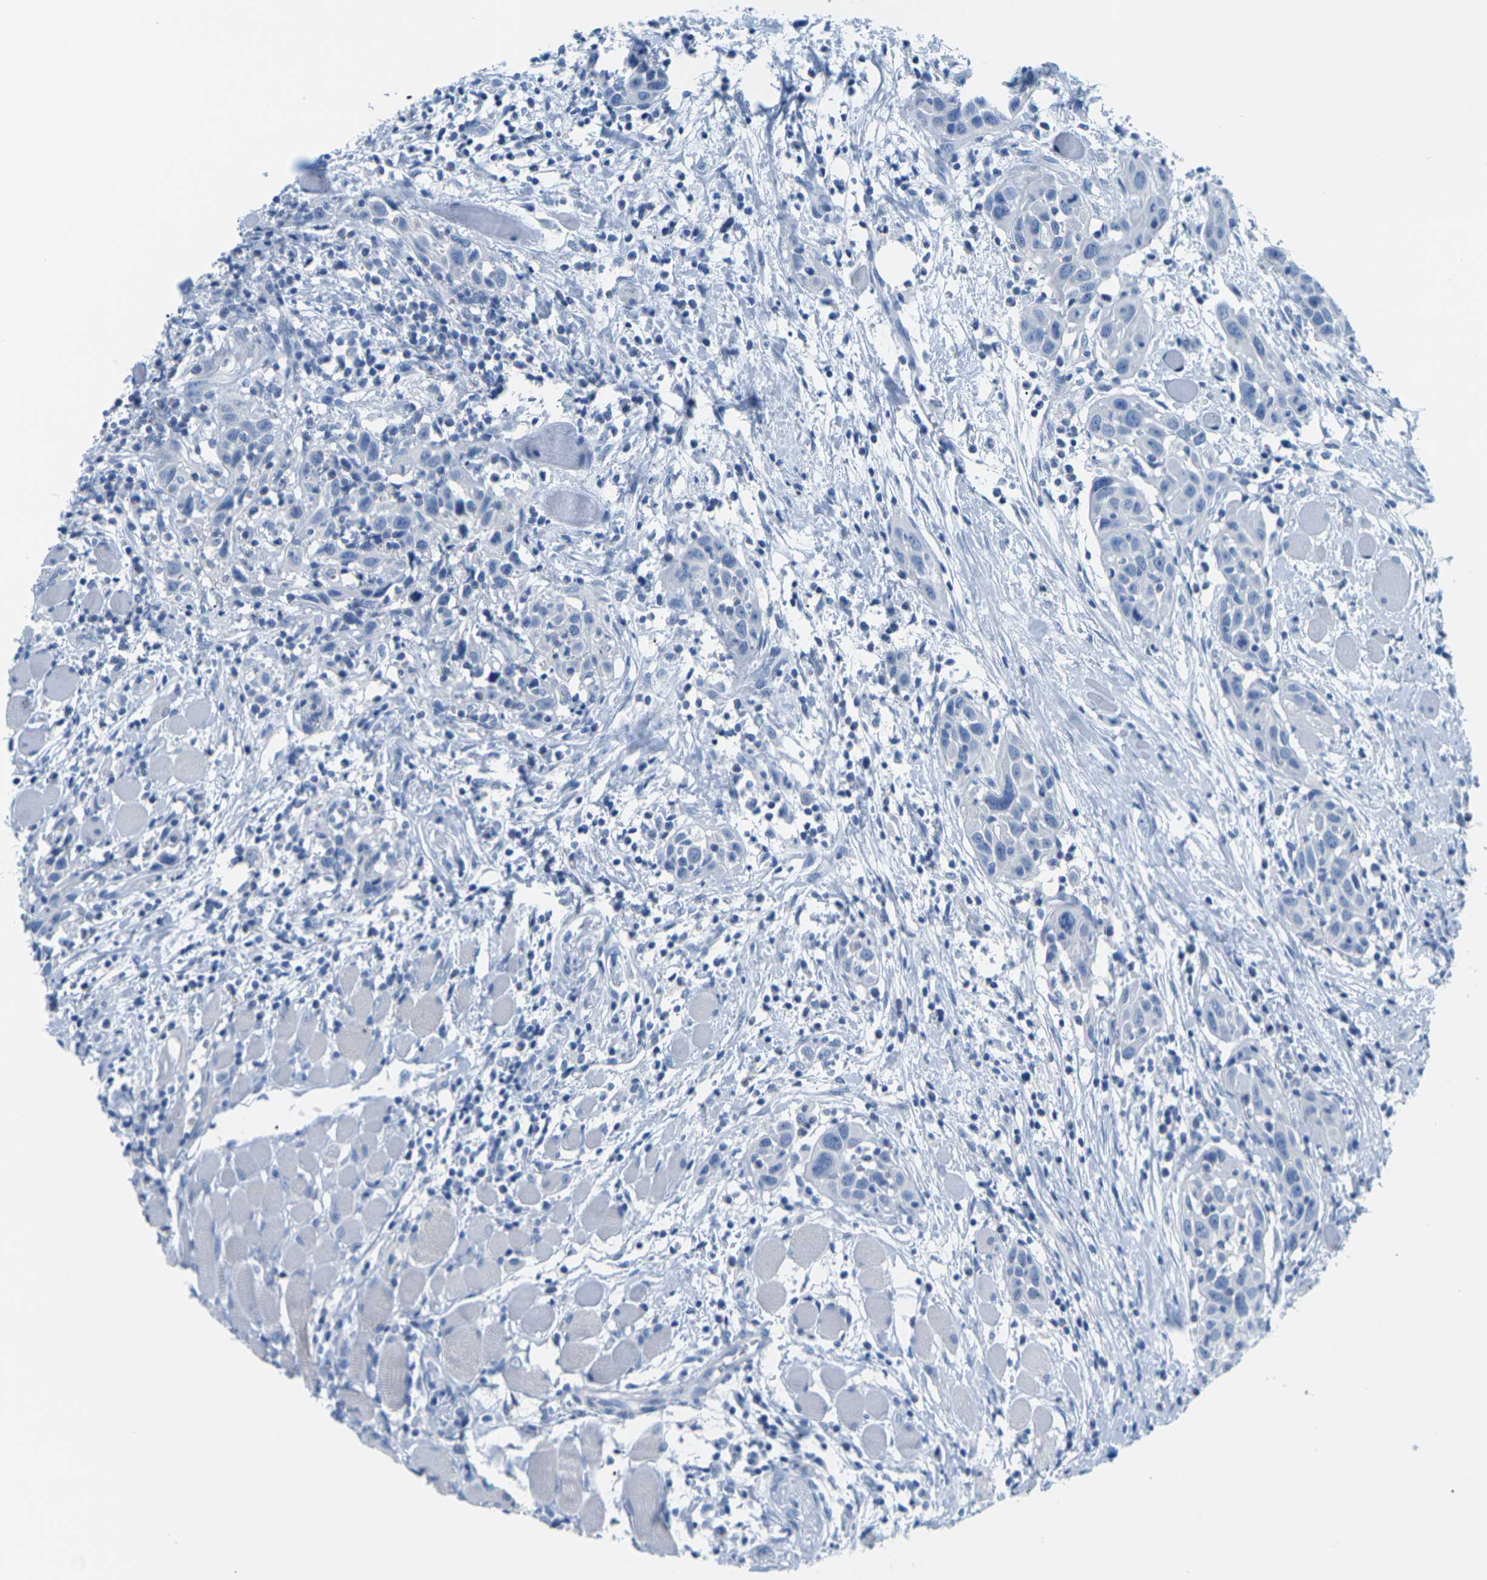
{"staining": {"intensity": "negative", "quantity": "none", "location": "none"}, "tissue": "head and neck cancer", "cell_type": "Tumor cells", "image_type": "cancer", "snomed": [{"axis": "morphology", "description": "Squamous cell carcinoma, NOS"}, {"axis": "topography", "description": "Oral tissue"}, {"axis": "topography", "description": "Head-Neck"}], "caption": "This is an immunohistochemistry (IHC) histopathology image of human head and neck cancer (squamous cell carcinoma). There is no positivity in tumor cells.", "gene": "SLC12A1", "patient": {"sex": "female", "age": 50}}